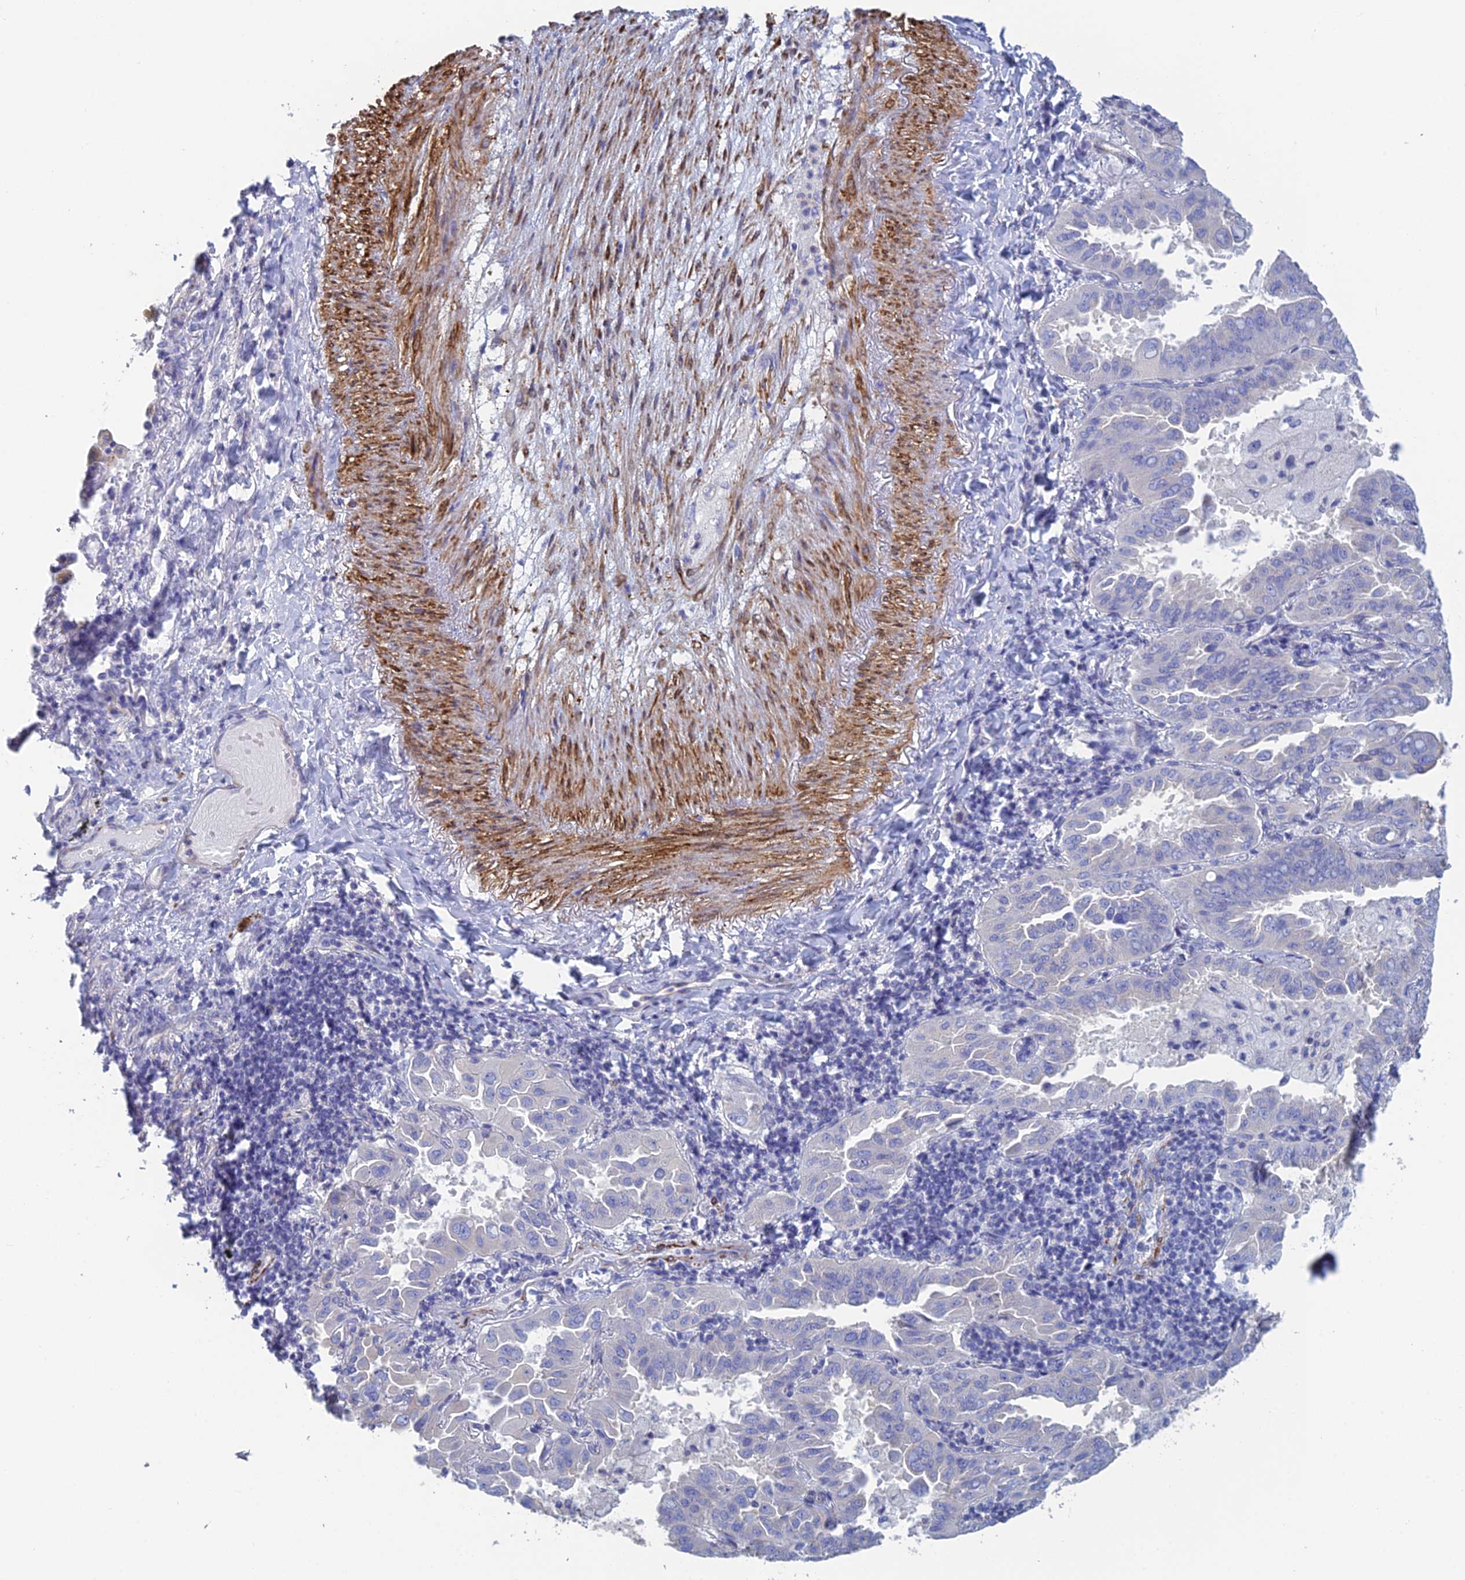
{"staining": {"intensity": "negative", "quantity": "none", "location": "none"}, "tissue": "lung cancer", "cell_type": "Tumor cells", "image_type": "cancer", "snomed": [{"axis": "morphology", "description": "Adenocarcinoma, NOS"}, {"axis": "topography", "description": "Lung"}], "caption": "The immunohistochemistry image has no significant positivity in tumor cells of lung adenocarcinoma tissue. (DAB IHC visualized using brightfield microscopy, high magnification).", "gene": "PCDHA8", "patient": {"sex": "male", "age": 64}}